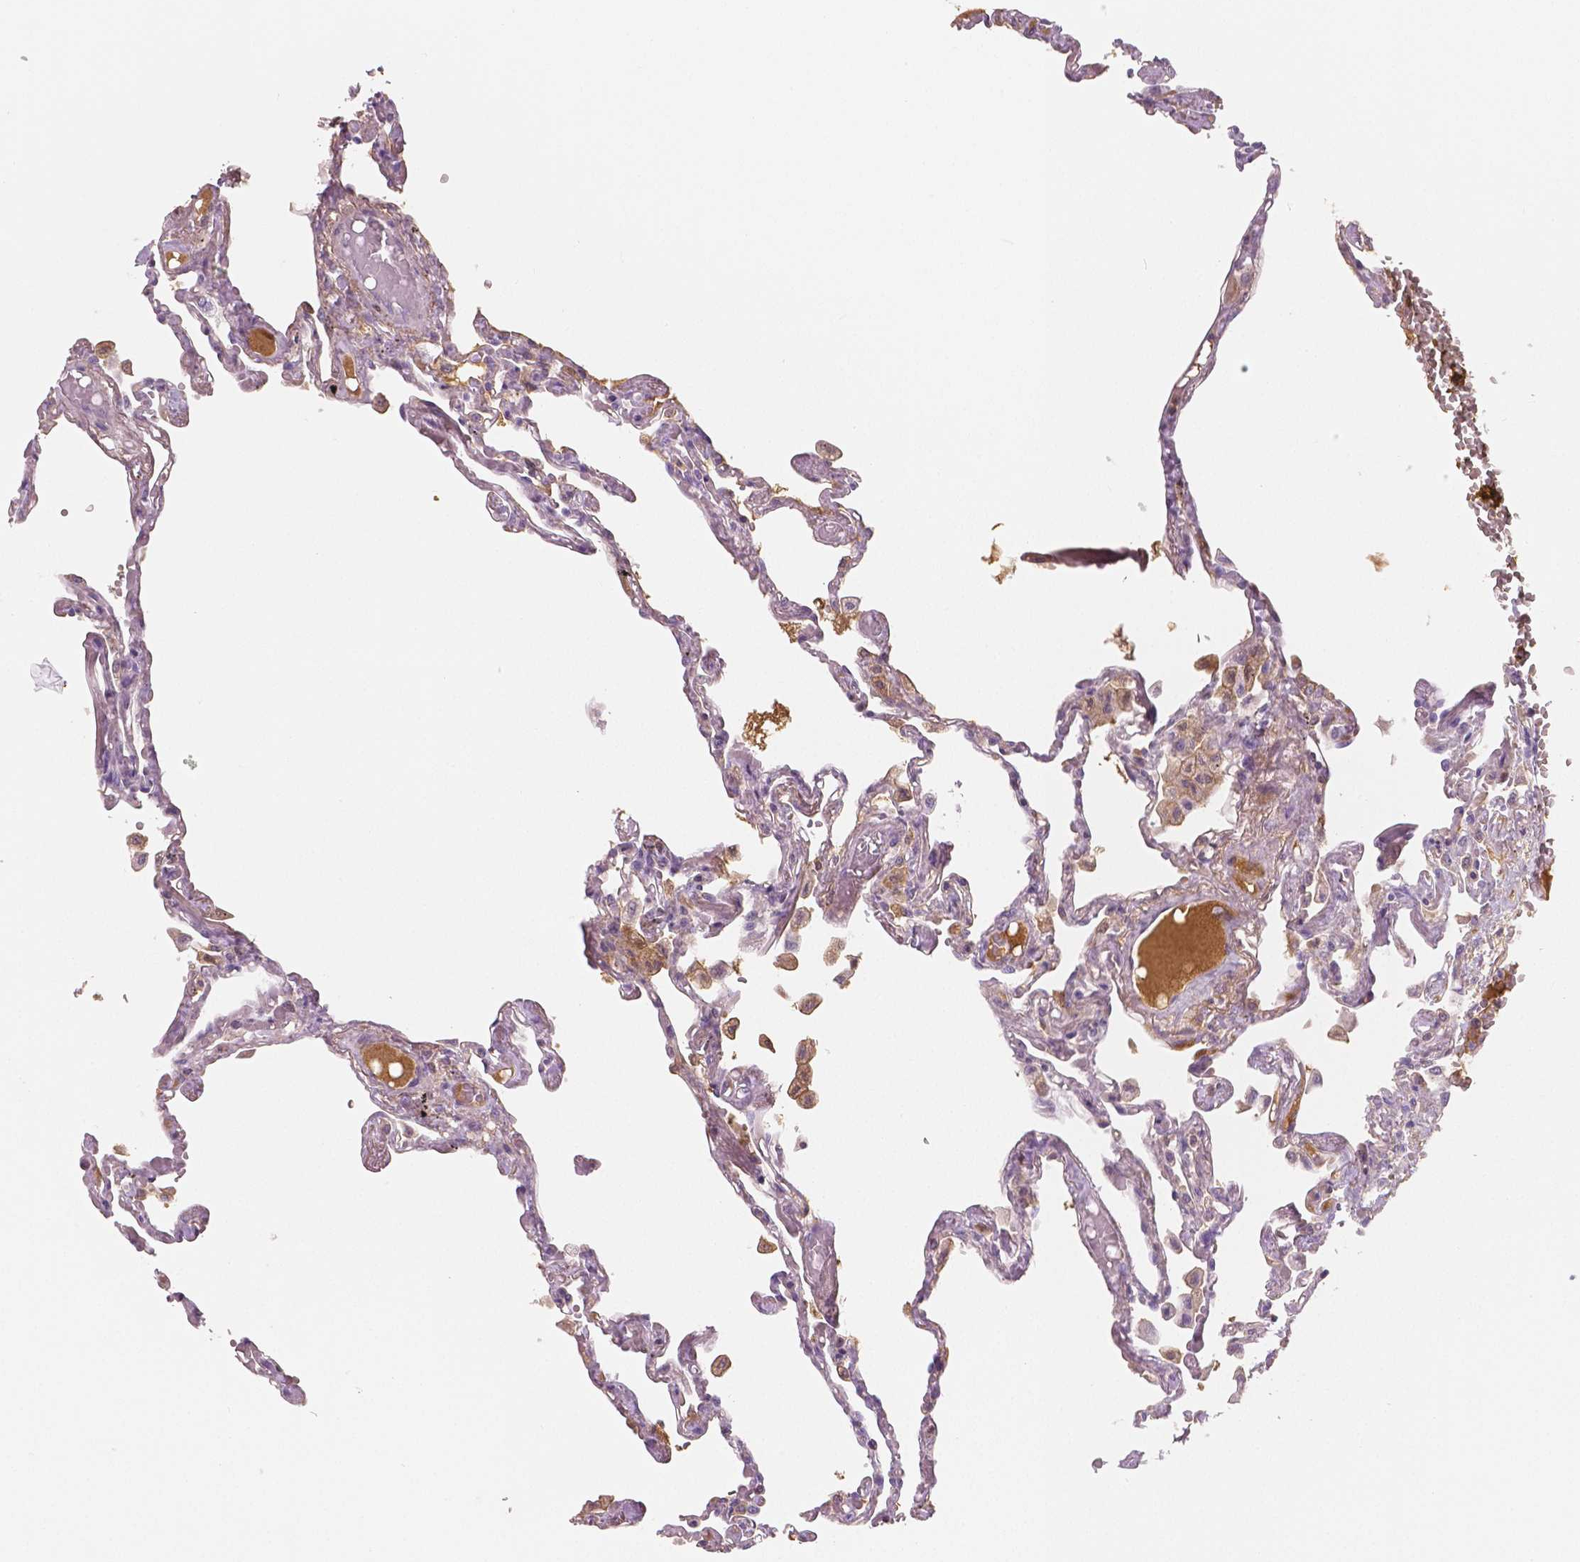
{"staining": {"intensity": "negative", "quantity": "none", "location": "none"}, "tissue": "lung", "cell_type": "Alveolar cells", "image_type": "normal", "snomed": [{"axis": "morphology", "description": "Normal tissue, NOS"}, {"axis": "morphology", "description": "Adenocarcinoma, NOS"}, {"axis": "topography", "description": "Cartilage tissue"}, {"axis": "topography", "description": "Lung"}], "caption": "The immunohistochemistry image has no significant expression in alveolar cells of lung.", "gene": "APOA4", "patient": {"sex": "female", "age": 67}}